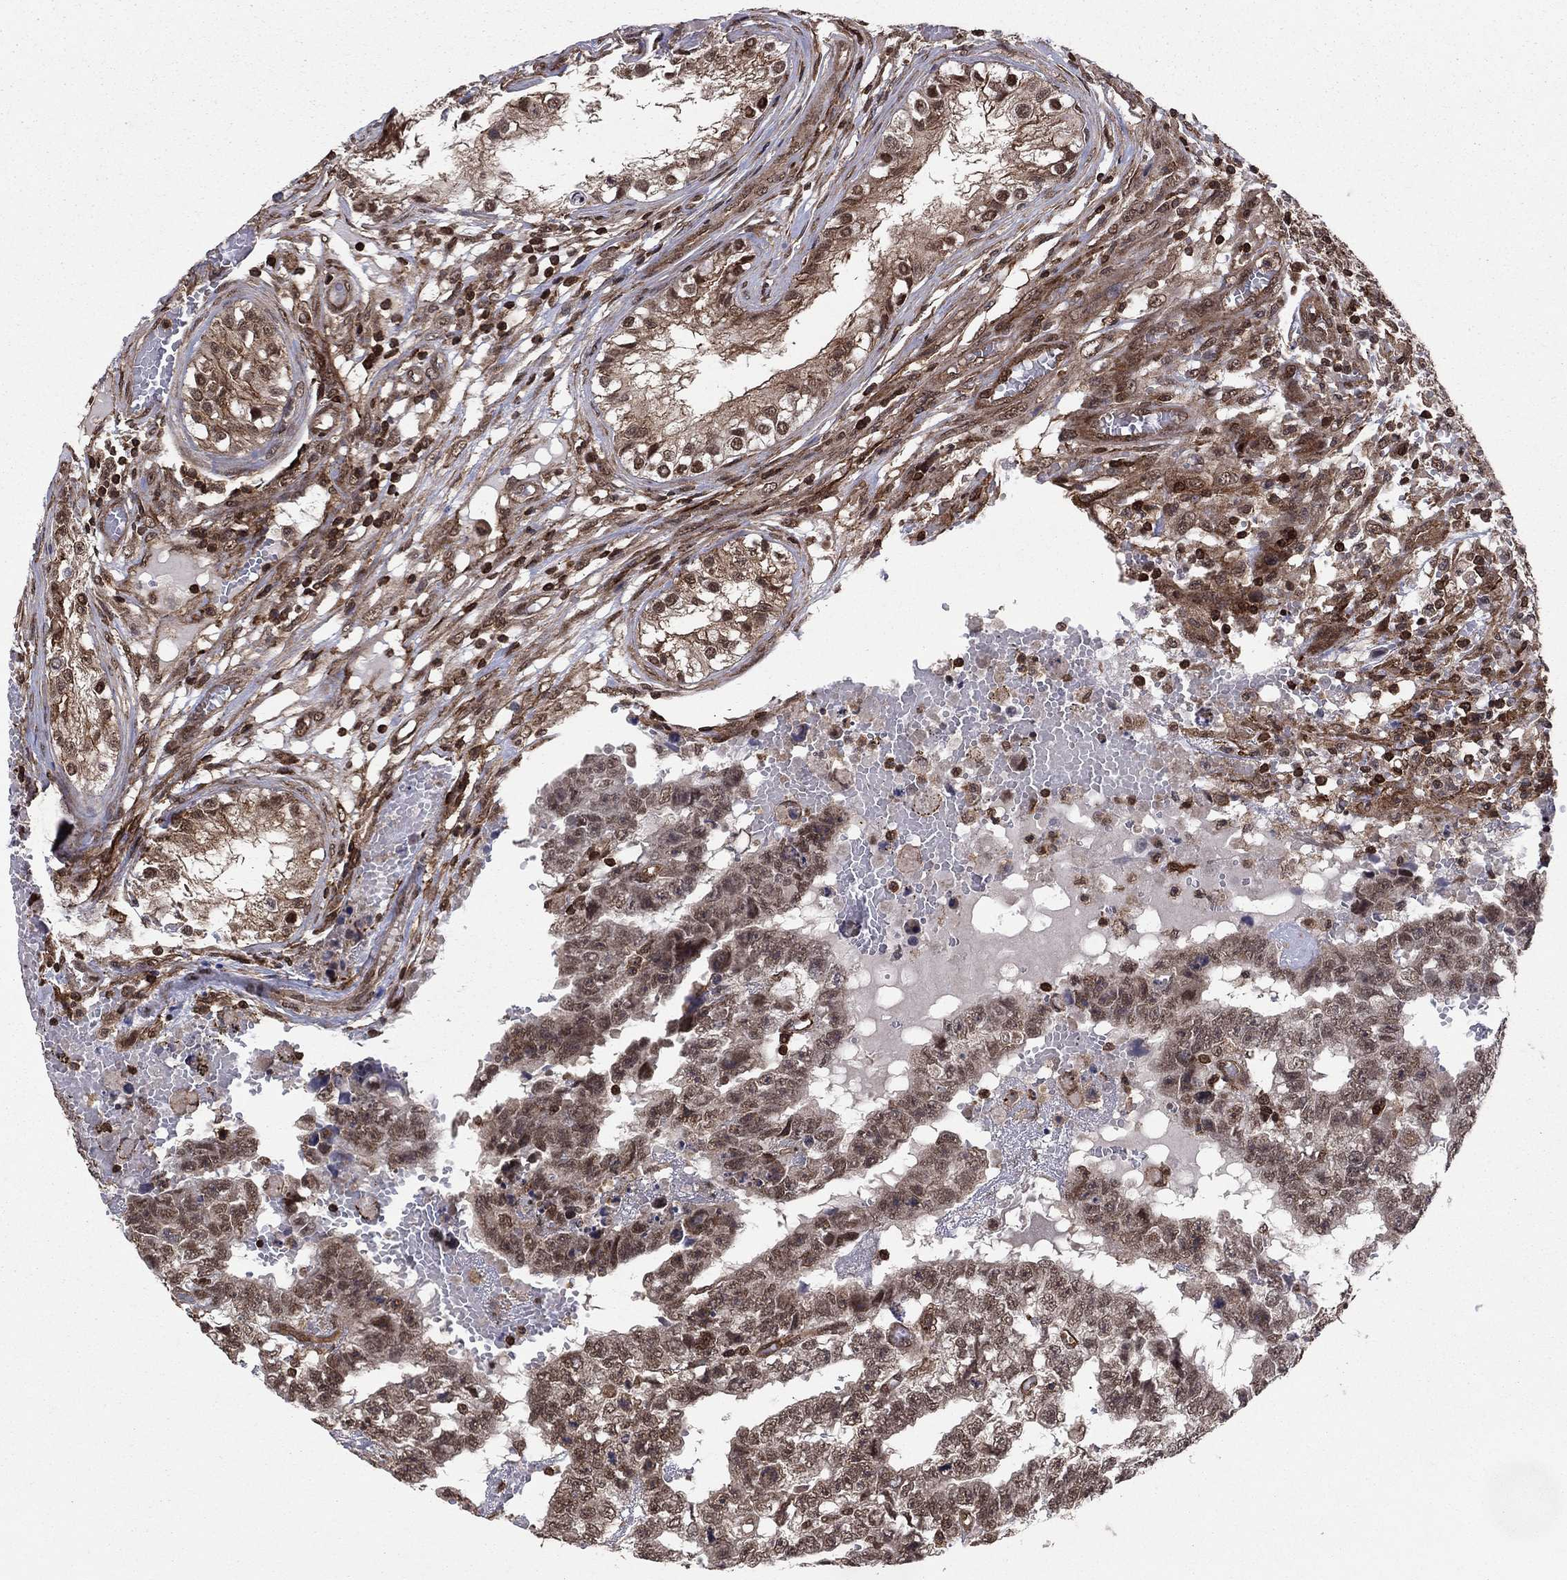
{"staining": {"intensity": "moderate", "quantity": "<25%", "location": "nuclear"}, "tissue": "testis cancer", "cell_type": "Tumor cells", "image_type": "cancer", "snomed": [{"axis": "morphology", "description": "Carcinoma, Embryonal, NOS"}, {"axis": "topography", "description": "Testis"}], "caption": "Protein analysis of testis cancer (embryonal carcinoma) tissue reveals moderate nuclear expression in approximately <25% of tumor cells.", "gene": "SSX2IP", "patient": {"sex": "male", "age": 25}}